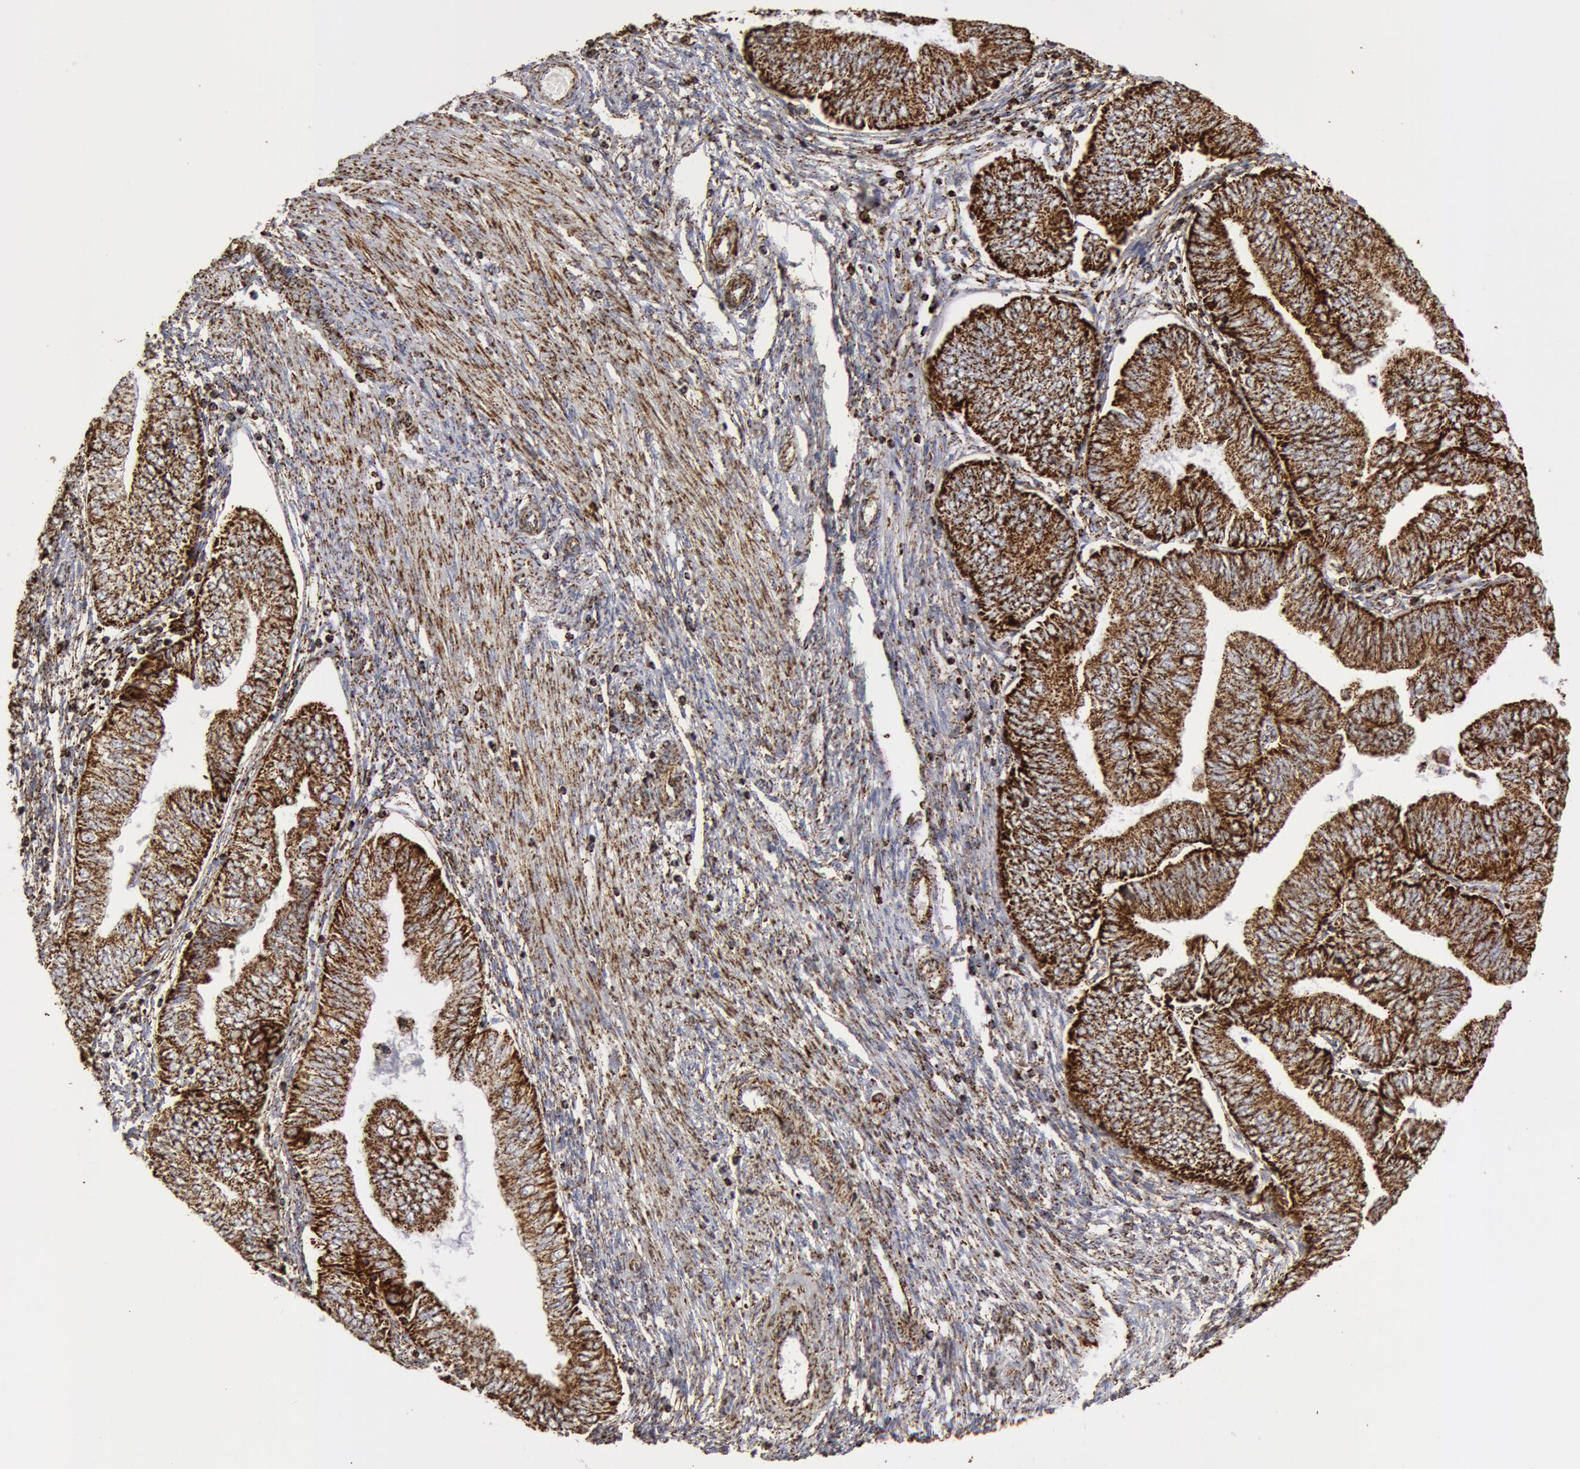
{"staining": {"intensity": "strong", "quantity": ">75%", "location": "cytoplasmic/membranous"}, "tissue": "endometrial cancer", "cell_type": "Tumor cells", "image_type": "cancer", "snomed": [{"axis": "morphology", "description": "Adenocarcinoma, NOS"}, {"axis": "topography", "description": "Endometrium"}], "caption": "Immunohistochemical staining of human endometrial adenocarcinoma reveals high levels of strong cytoplasmic/membranous protein expression in approximately >75% of tumor cells.", "gene": "ATP5F1B", "patient": {"sex": "female", "age": 51}}